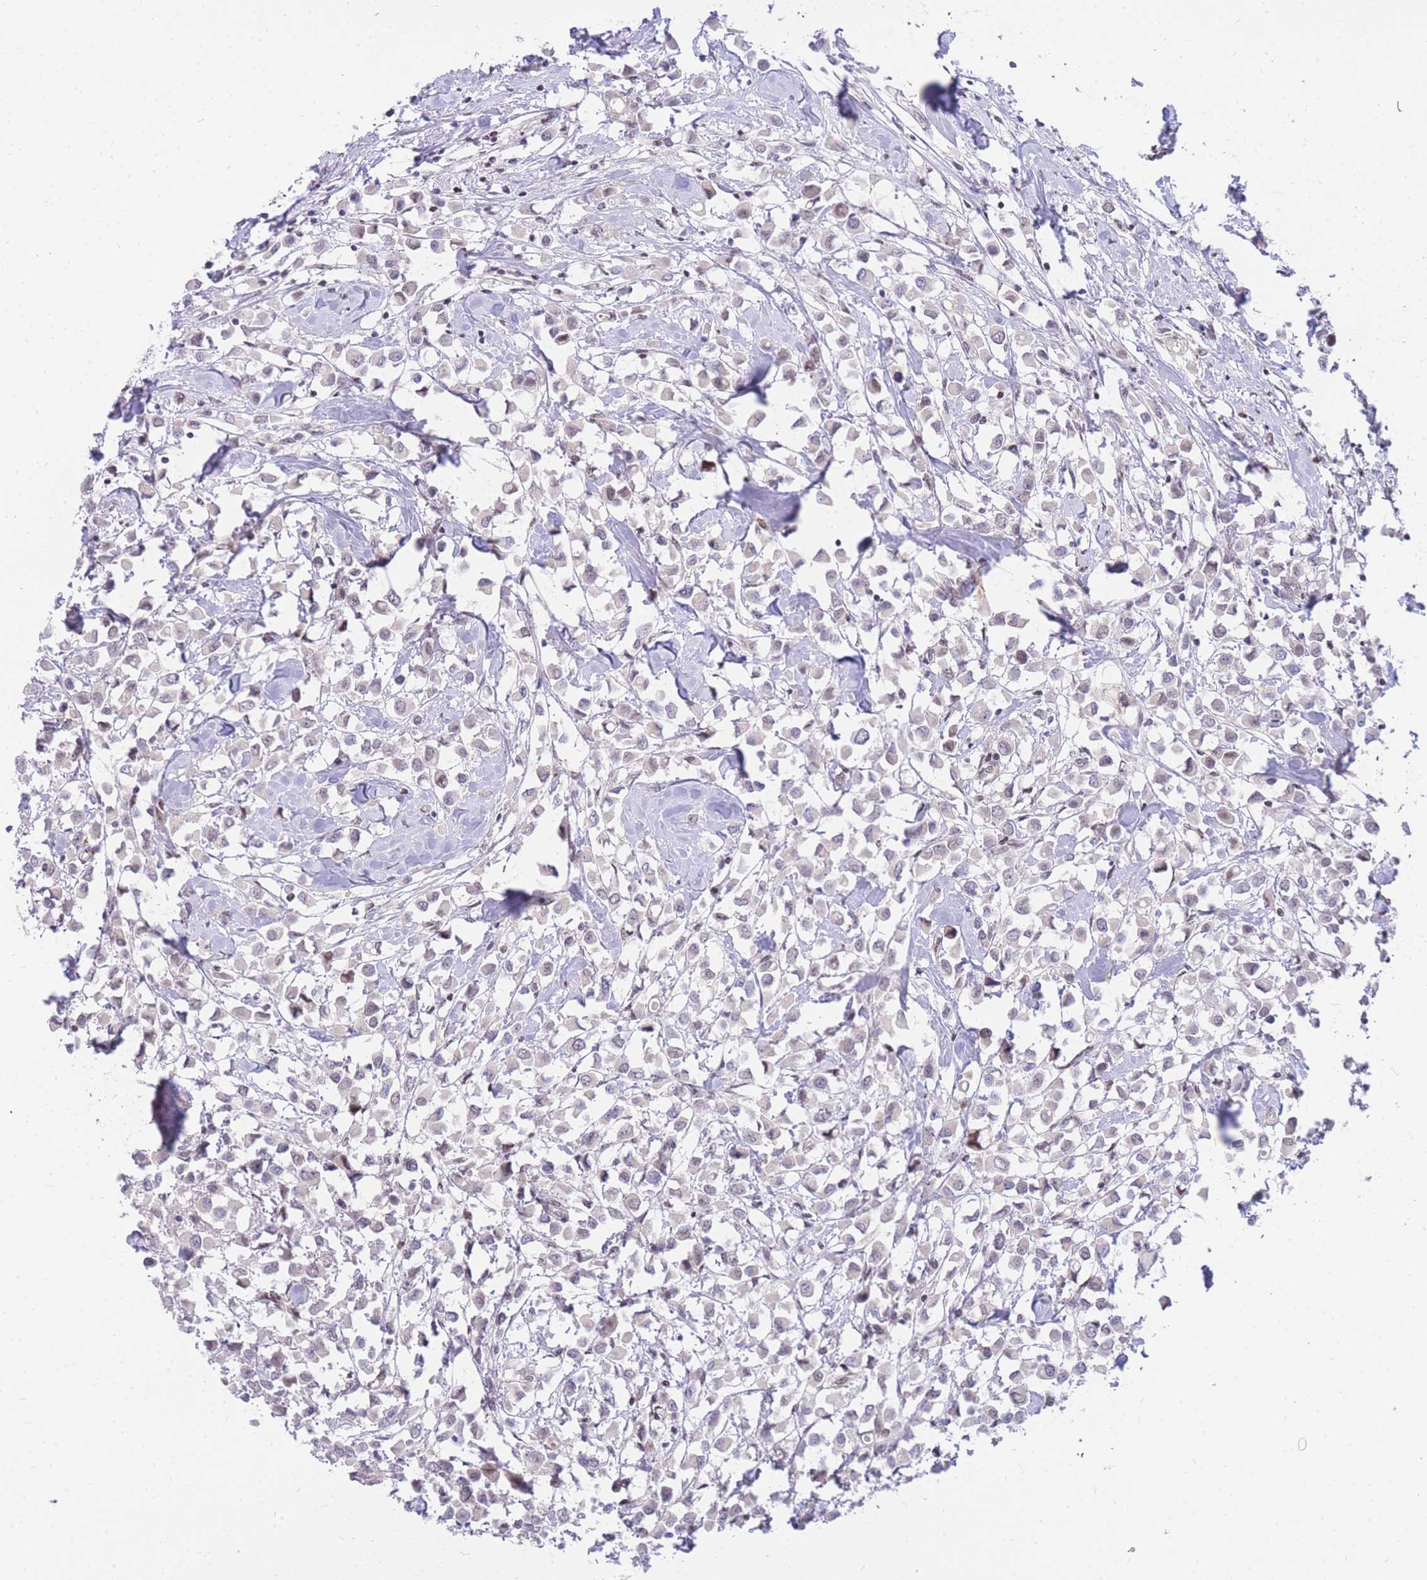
{"staining": {"intensity": "negative", "quantity": "none", "location": "none"}, "tissue": "breast cancer", "cell_type": "Tumor cells", "image_type": "cancer", "snomed": [{"axis": "morphology", "description": "Duct carcinoma"}, {"axis": "topography", "description": "Breast"}], "caption": "Tumor cells are negative for brown protein staining in invasive ductal carcinoma (breast).", "gene": "TLE2", "patient": {"sex": "female", "age": 61}}